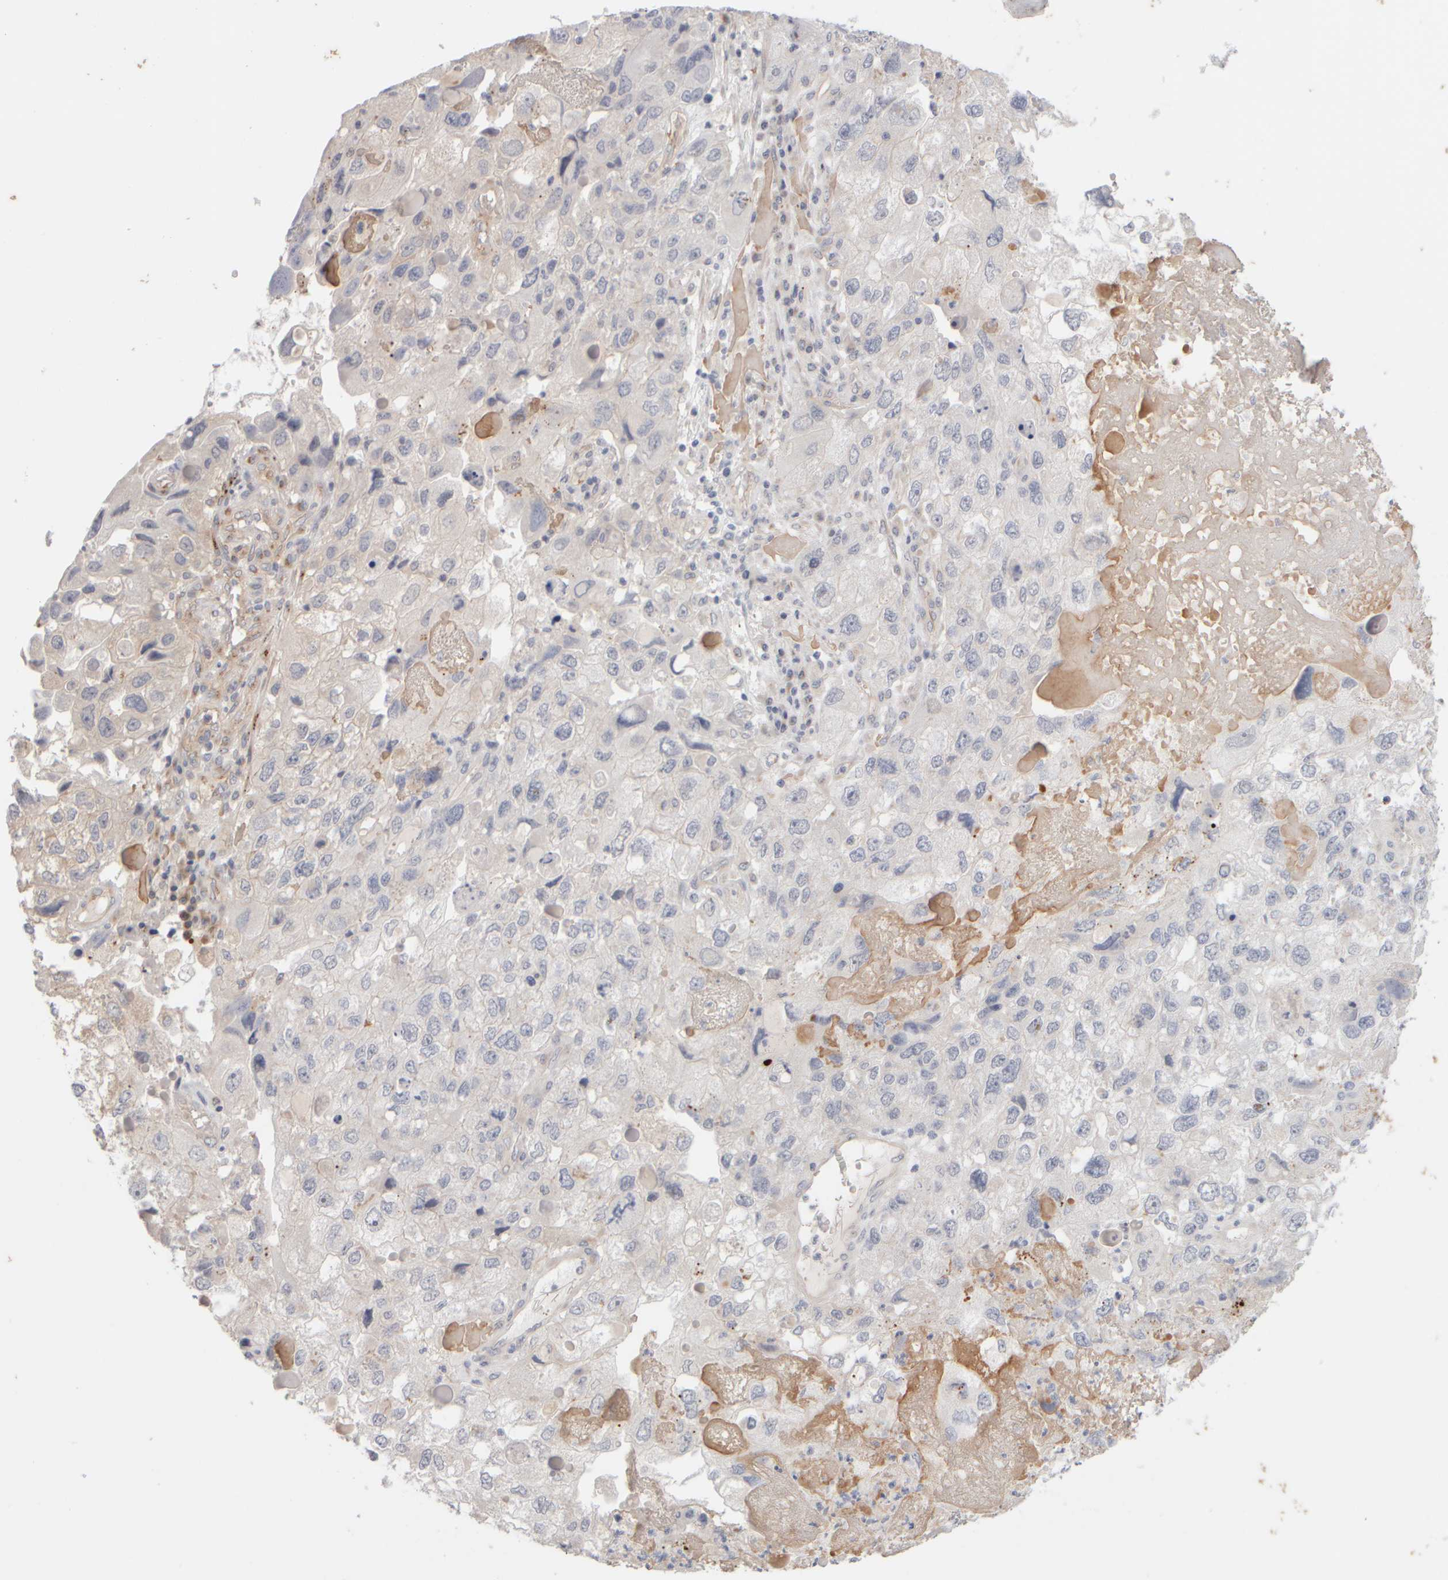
{"staining": {"intensity": "moderate", "quantity": "<25%", "location": "cytoplasmic/membranous"}, "tissue": "endometrial cancer", "cell_type": "Tumor cells", "image_type": "cancer", "snomed": [{"axis": "morphology", "description": "Adenocarcinoma, NOS"}, {"axis": "topography", "description": "Endometrium"}], "caption": "This photomicrograph demonstrates endometrial cancer stained with immunohistochemistry (IHC) to label a protein in brown. The cytoplasmic/membranous of tumor cells show moderate positivity for the protein. Nuclei are counter-stained blue.", "gene": "GOPC", "patient": {"sex": "female", "age": 49}}